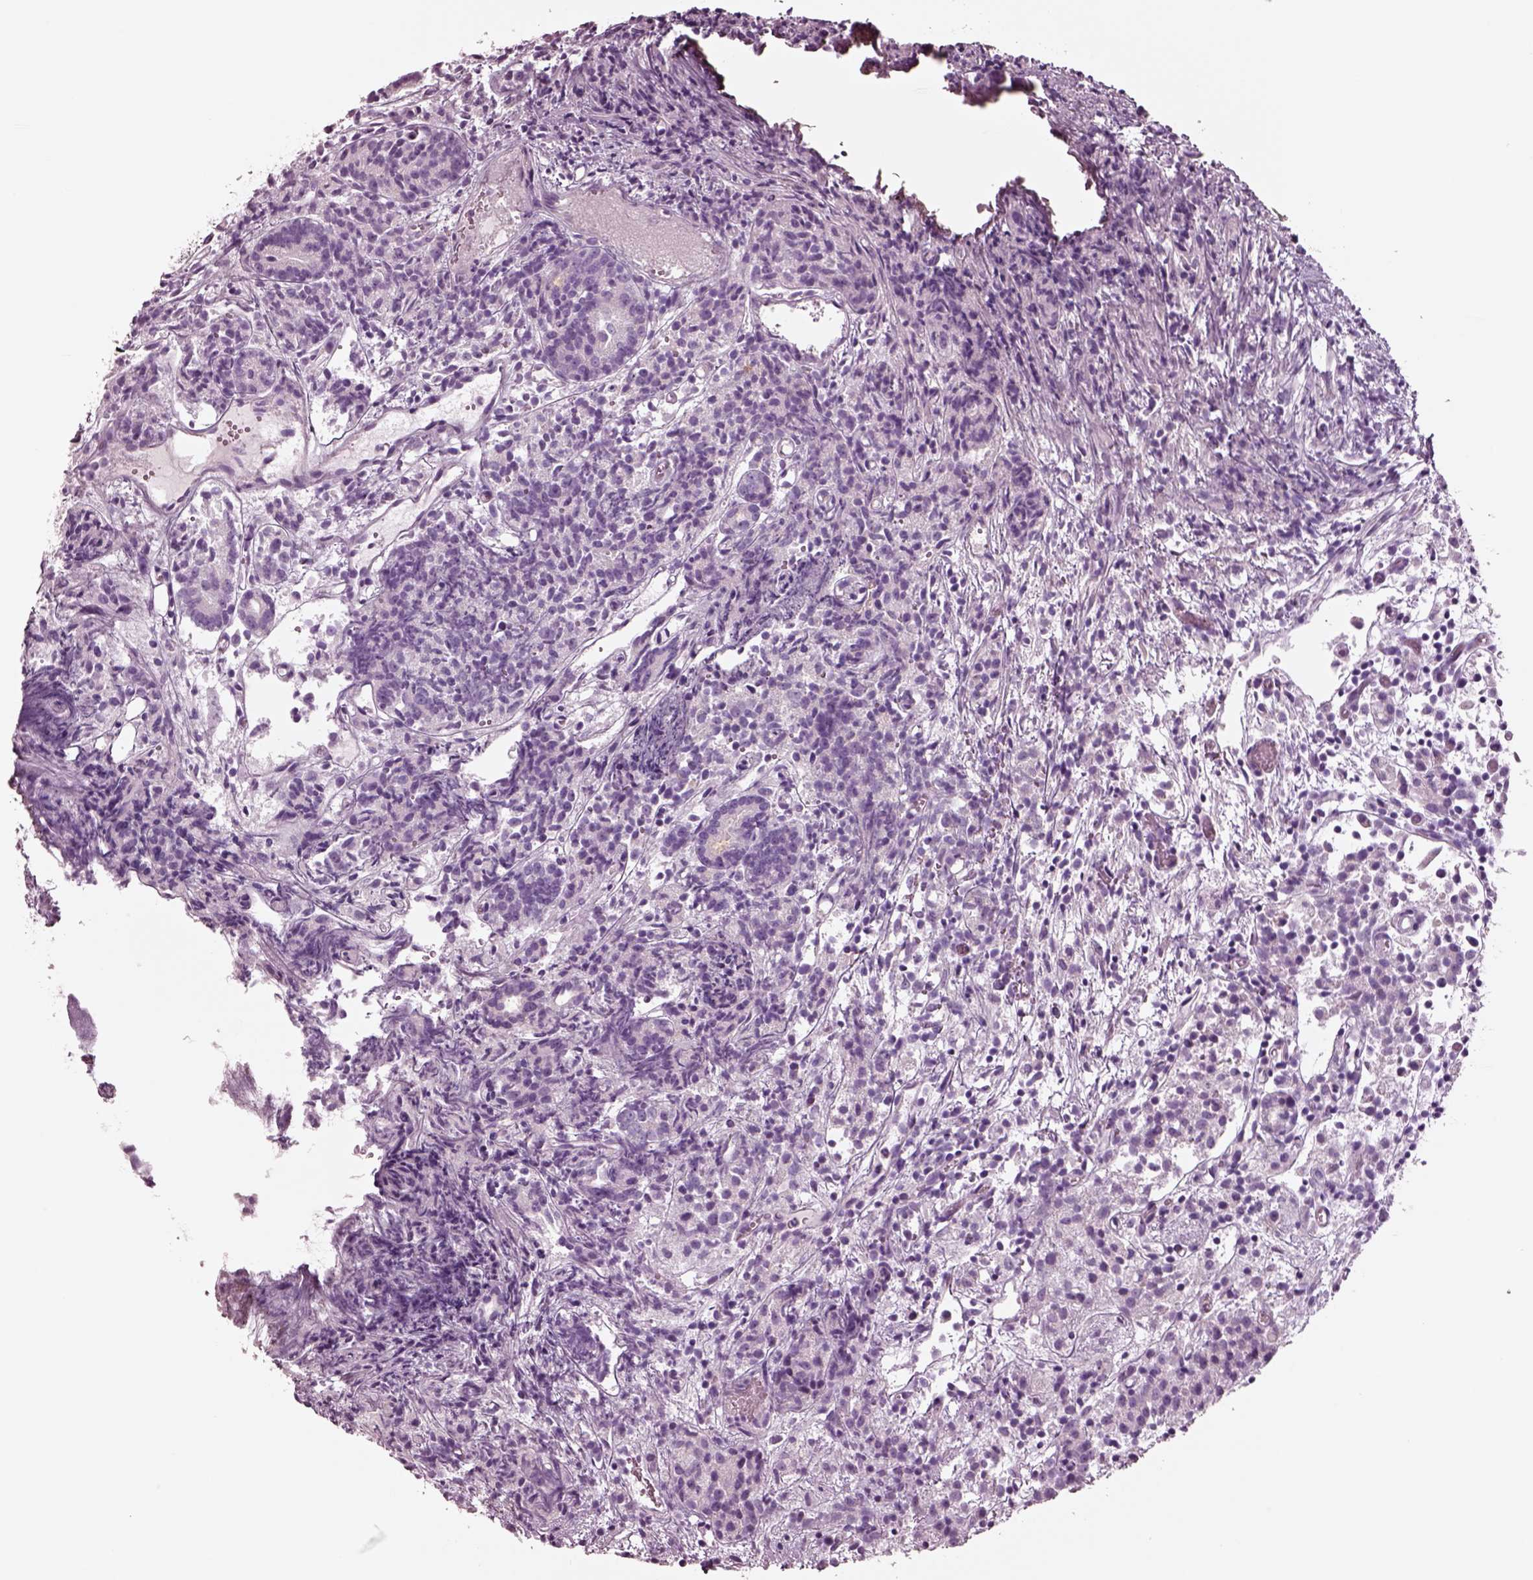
{"staining": {"intensity": "negative", "quantity": "none", "location": "none"}, "tissue": "prostate cancer", "cell_type": "Tumor cells", "image_type": "cancer", "snomed": [{"axis": "morphology", "description": "Adenocarcinoma, High grade"}, {"axis": "topography", "description": "Prostate"}], "caption": "An immunohistochemistry histopathology image of prostate cancer is shown. There is no staining in tumor cells of prostate cancer.", "gene": "NMRK2", "patient": {"sex": "male", "age": 53}}